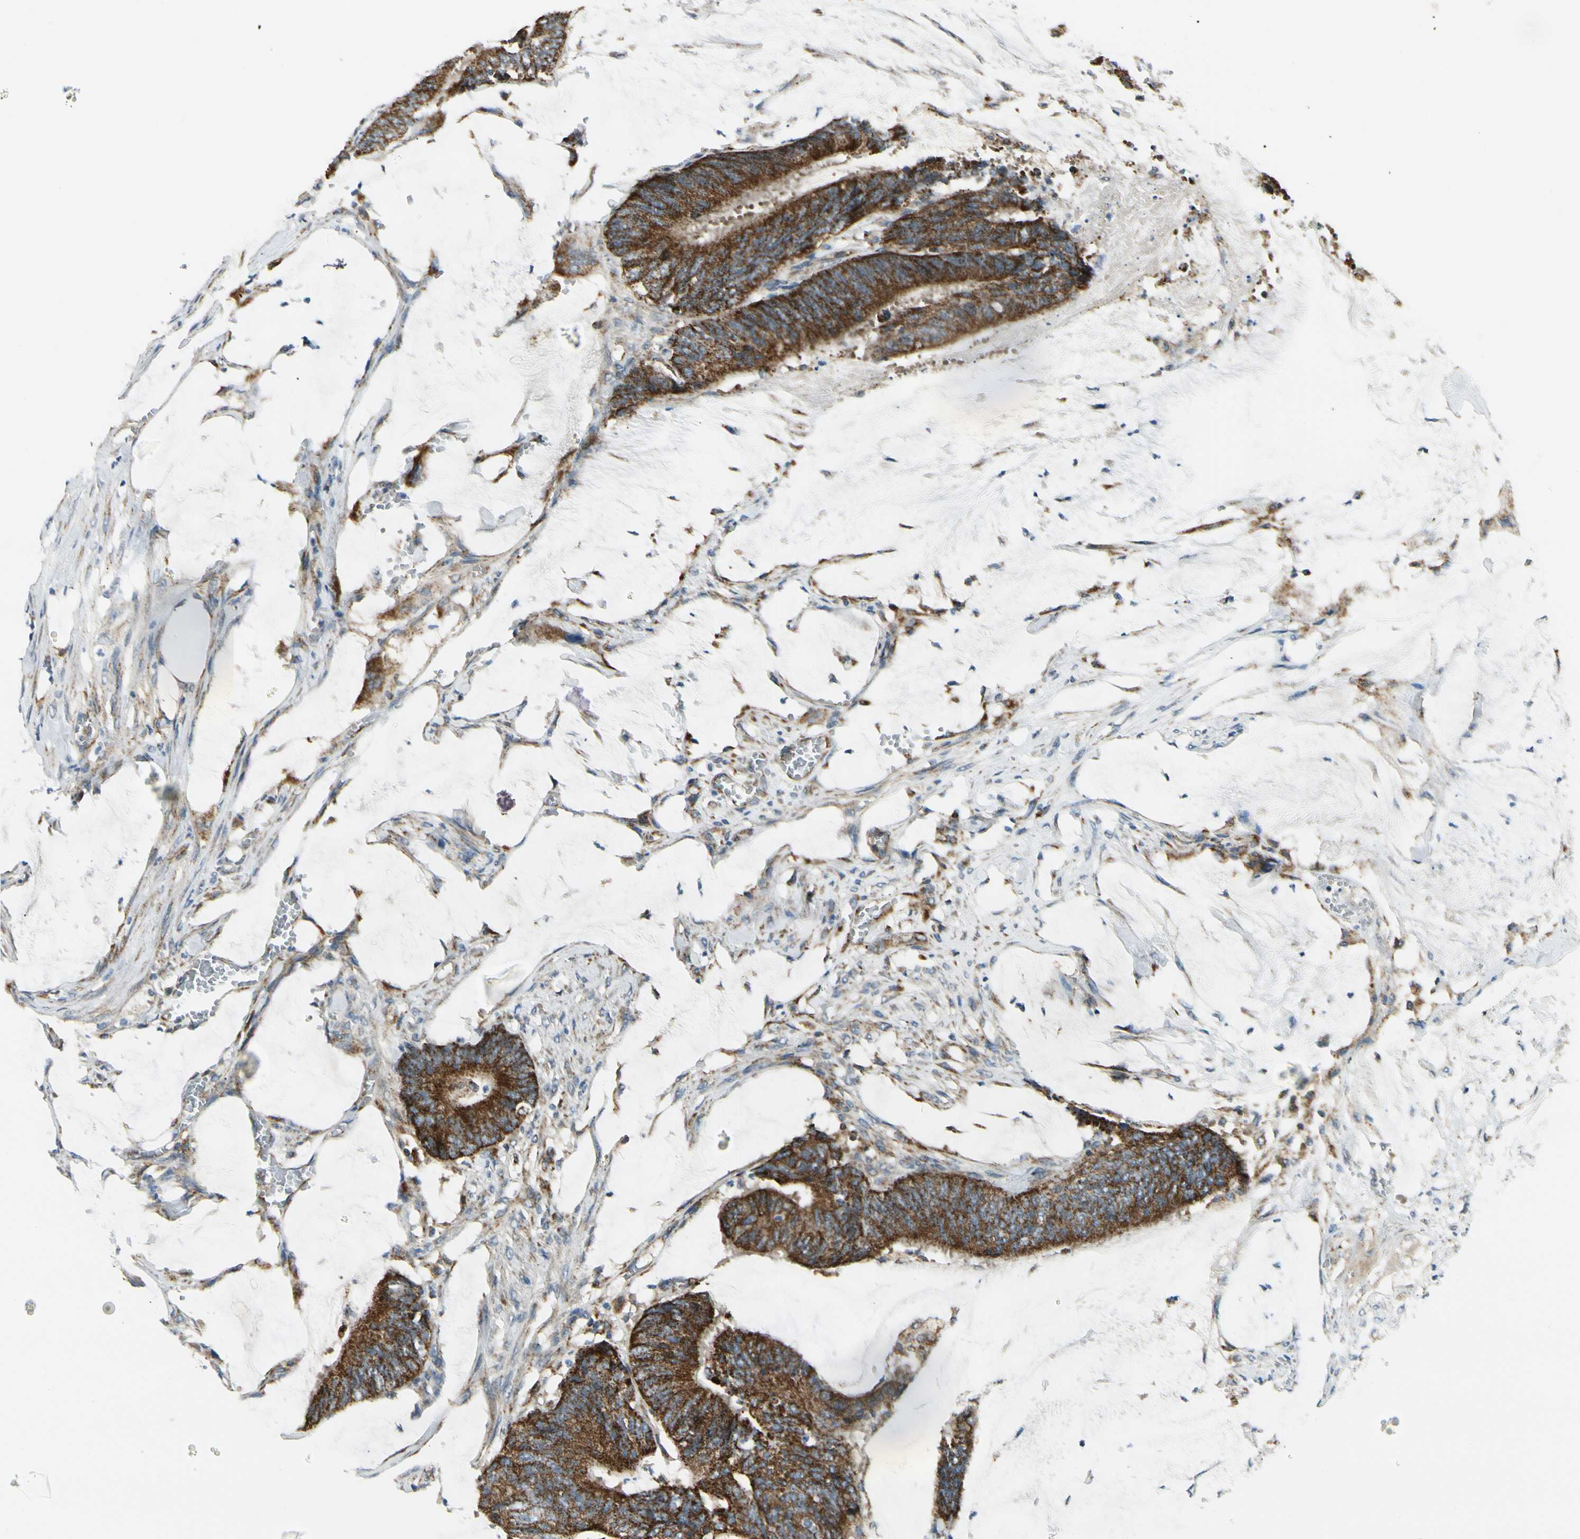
{"staining": {"intensity": "strong", "quantity": ">75%", "location": "cytoplasmic/membranous"}, "tissue": "colorectal cancer", "cell_type": "Tumor cells", "image_type": "cancer", "snomed": [{"axis": "morphology", "description": "Adenocarcinoma, NOS"}, {"axis": "topography", "description": "Rectum"}], "caption": "High-magnification brightfield microscopy of colorectal adenocarcinoma stained with DAB (brown) and counterstained with hematoxylin (blue). tumor cells exhibit strong cytoplasmic/membranous staining is appreciated in about>75% of cells.", "gene": "EPHB3", "patient": {"sex": "female", "age": 66}}